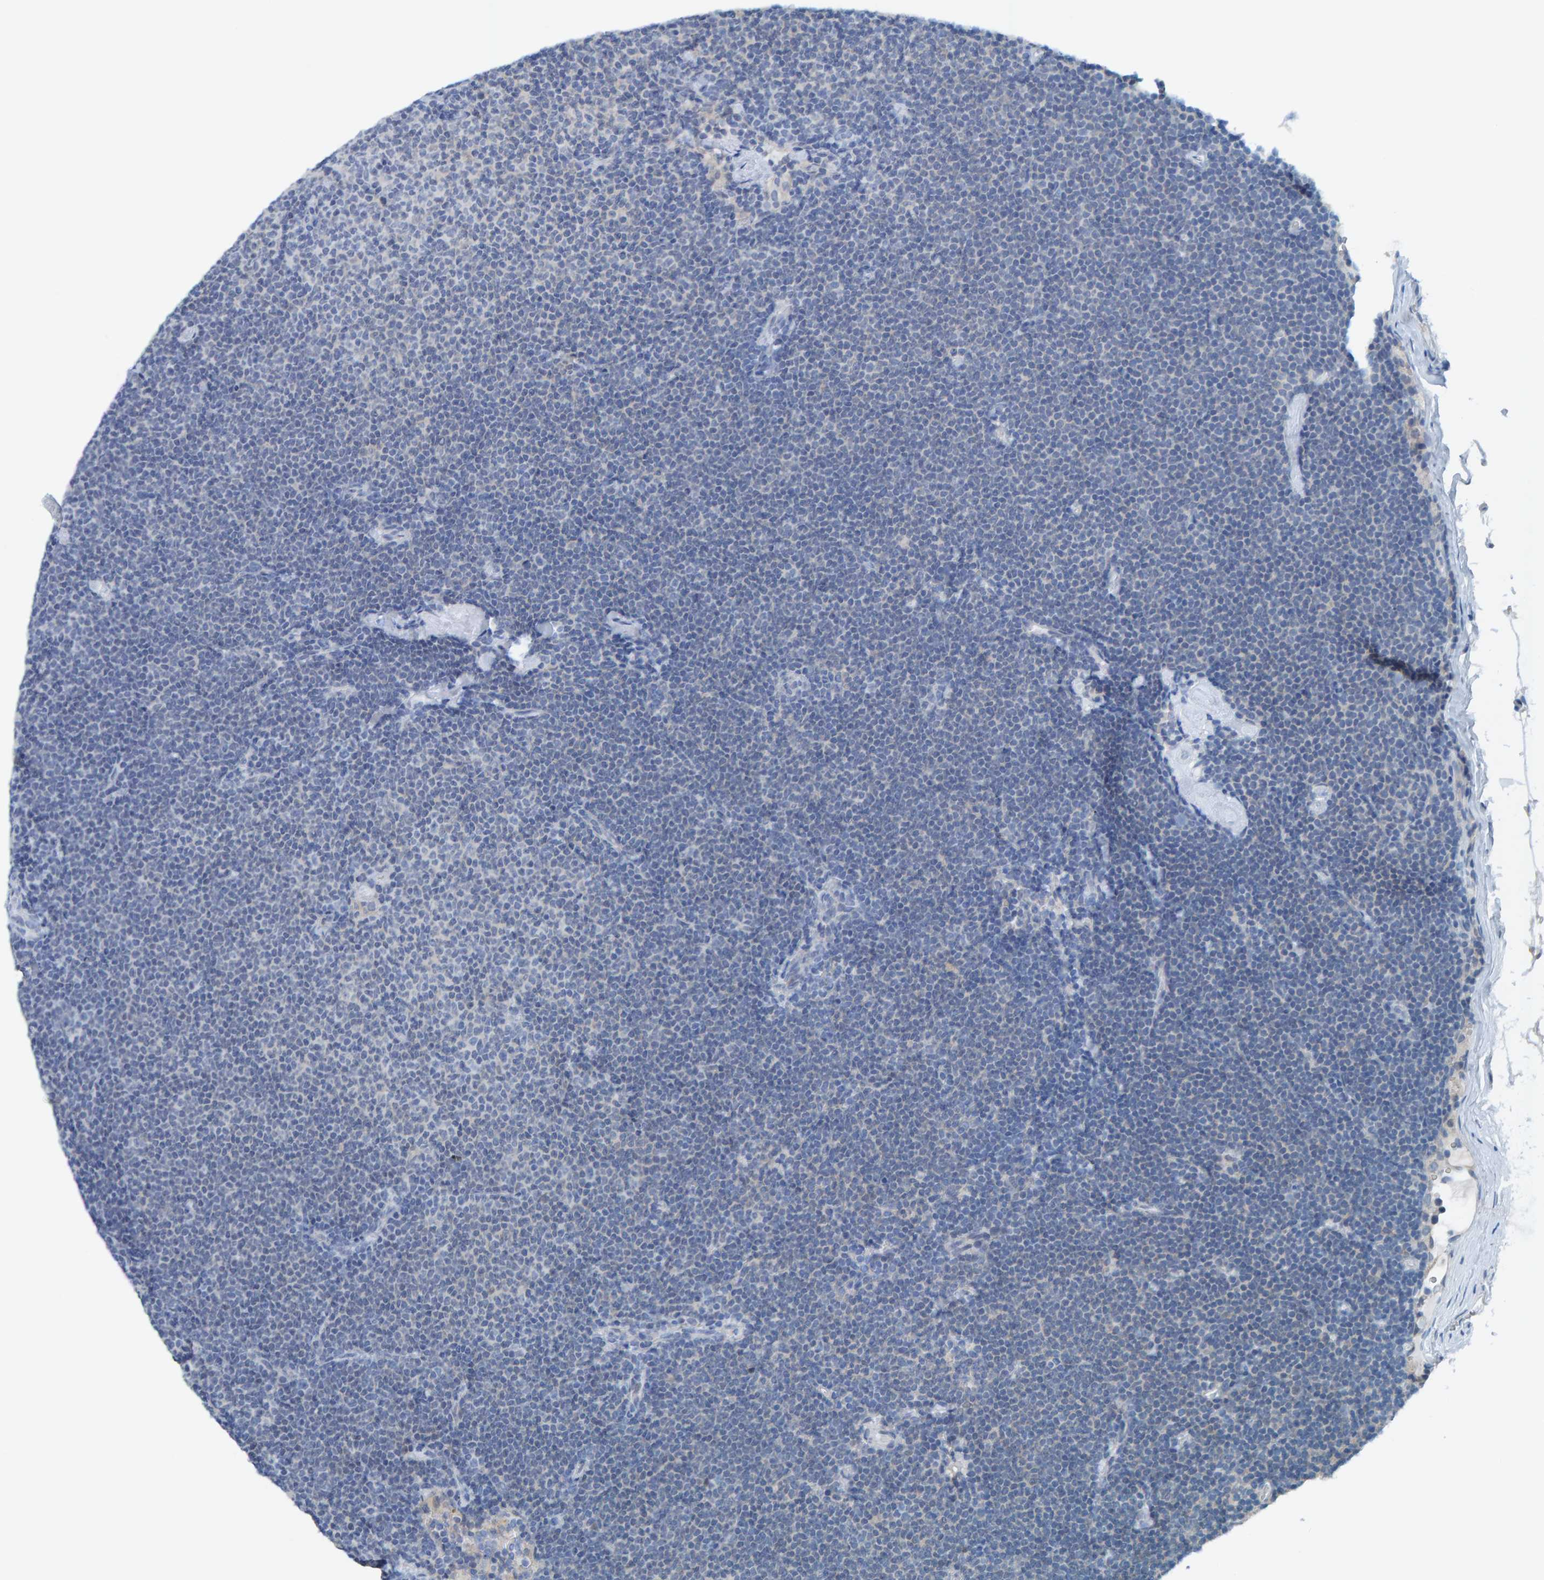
{"staining": {"intensity": "negative", "quantity": "none", "location": "none"}, "tissue": "lymphoma", "cell_type": "Tumor cells", "image_type": "cancer", "snomed": [{"axis": "morphology", "description": "Malignant lymphoma, non-Hodgkin's type, Low grade"}, {"axis": "topography", "description": "Lymph node"}], "caption": "High magnification brightfield microscopy of low-grade malignant lymphoma, non-Hodgkin's type stained with DAB (3,3'-diaminobenzidine) (brown) and counterstained with hematoxylin (blue): tumor cells show no significant positivity.", "gene": "CNP", "patient": {"sex": "female", "age": 53}}